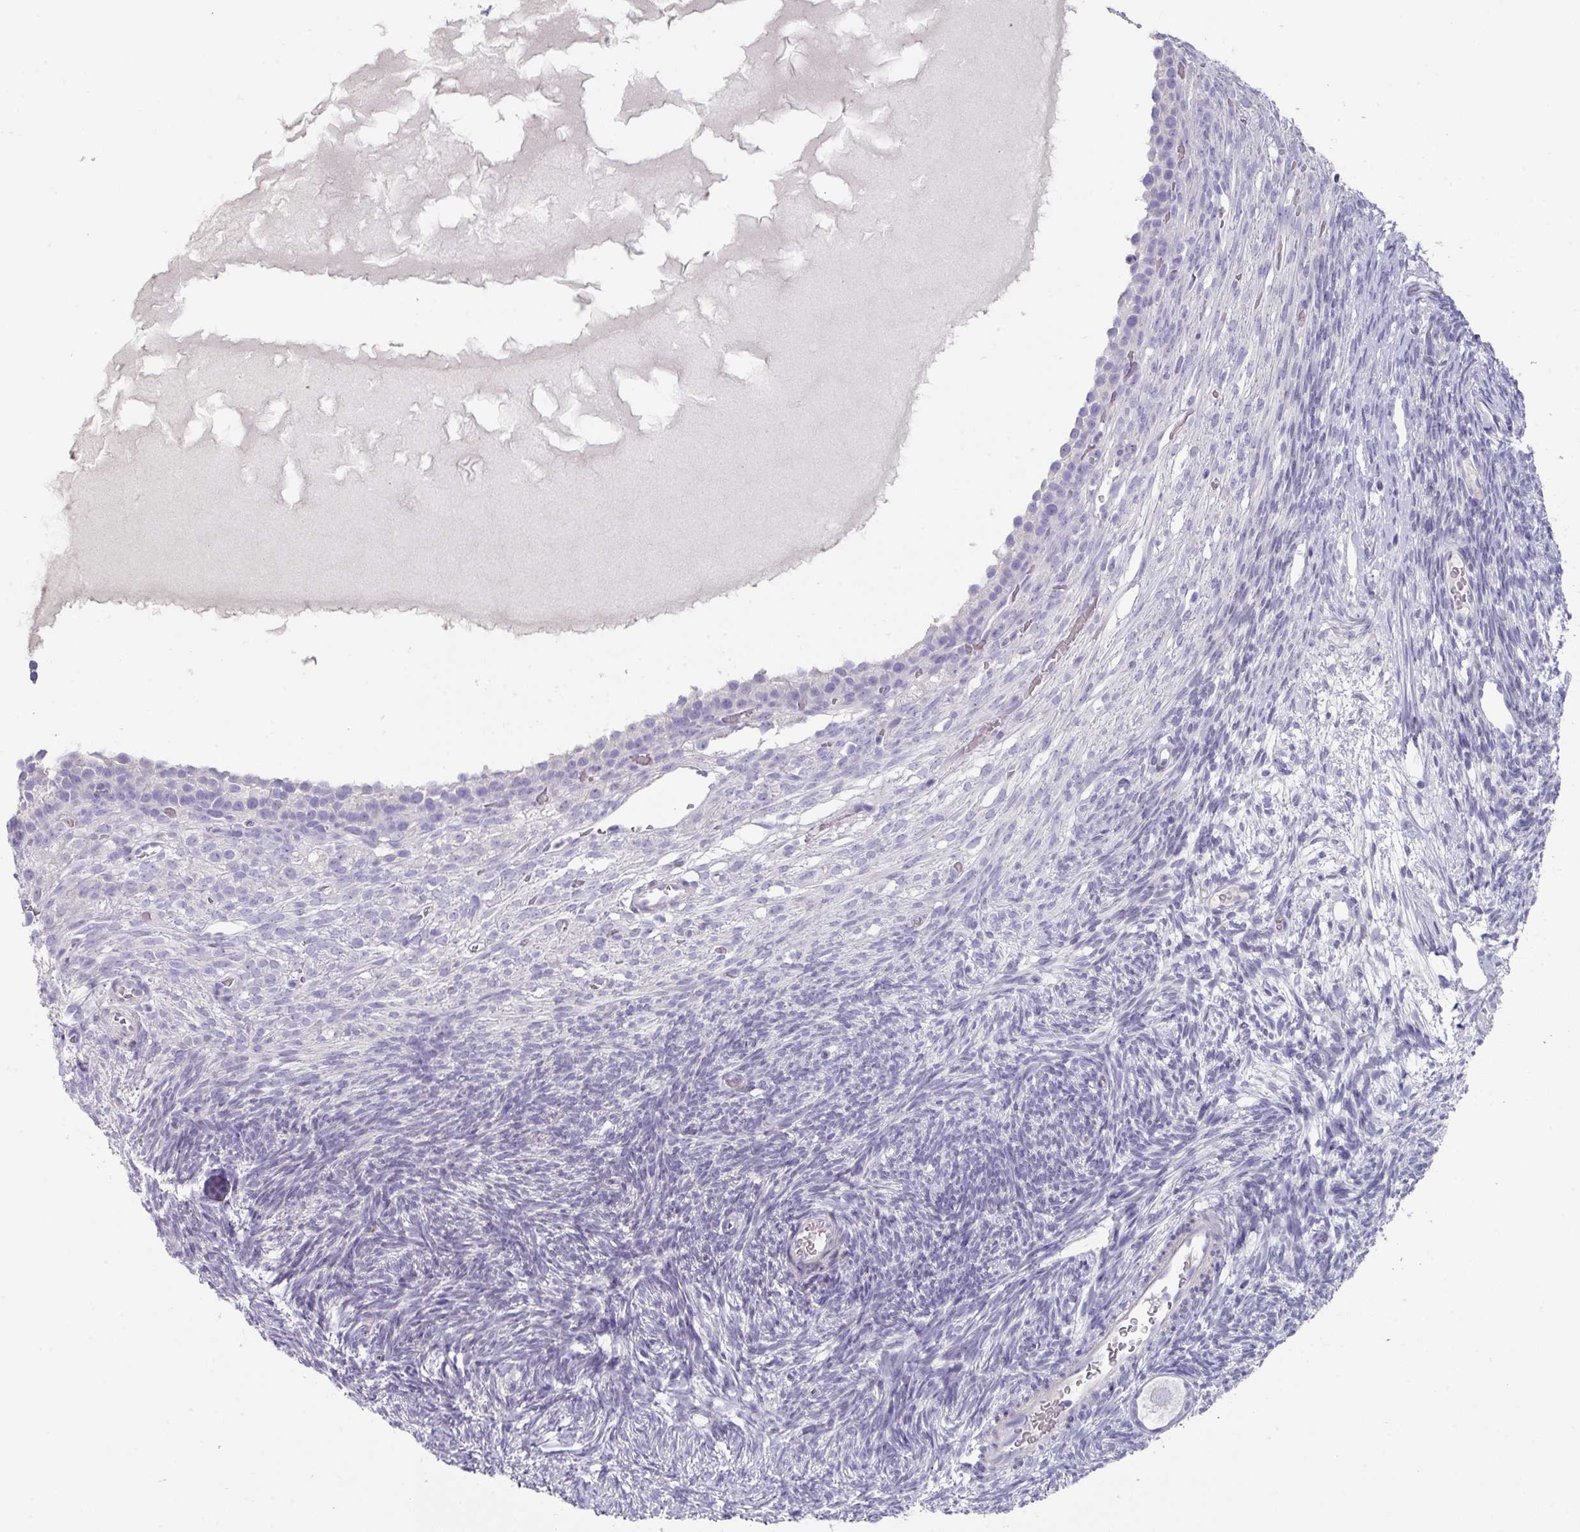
{"staining": {"intensity": "negative", "quantity": "none", "location": "none"}, "tissue": "ovary", "cell_type": "Ovarian stroma cells", "image_type": "normal", "snomed": [{"axis": "morphology", "description": "Normal tissue, NOS"}, {"axis": "topography", "description": "Ovary"}], "caption": "Protein analysis of normal ovary exhibits no significant positivity in ovarian stroma cells. (DAB (3,3'-diaminobenzidine) IHC, high magnification).", "gene": "DEFB115", "patient": {"sex": "female", "age": 39}}